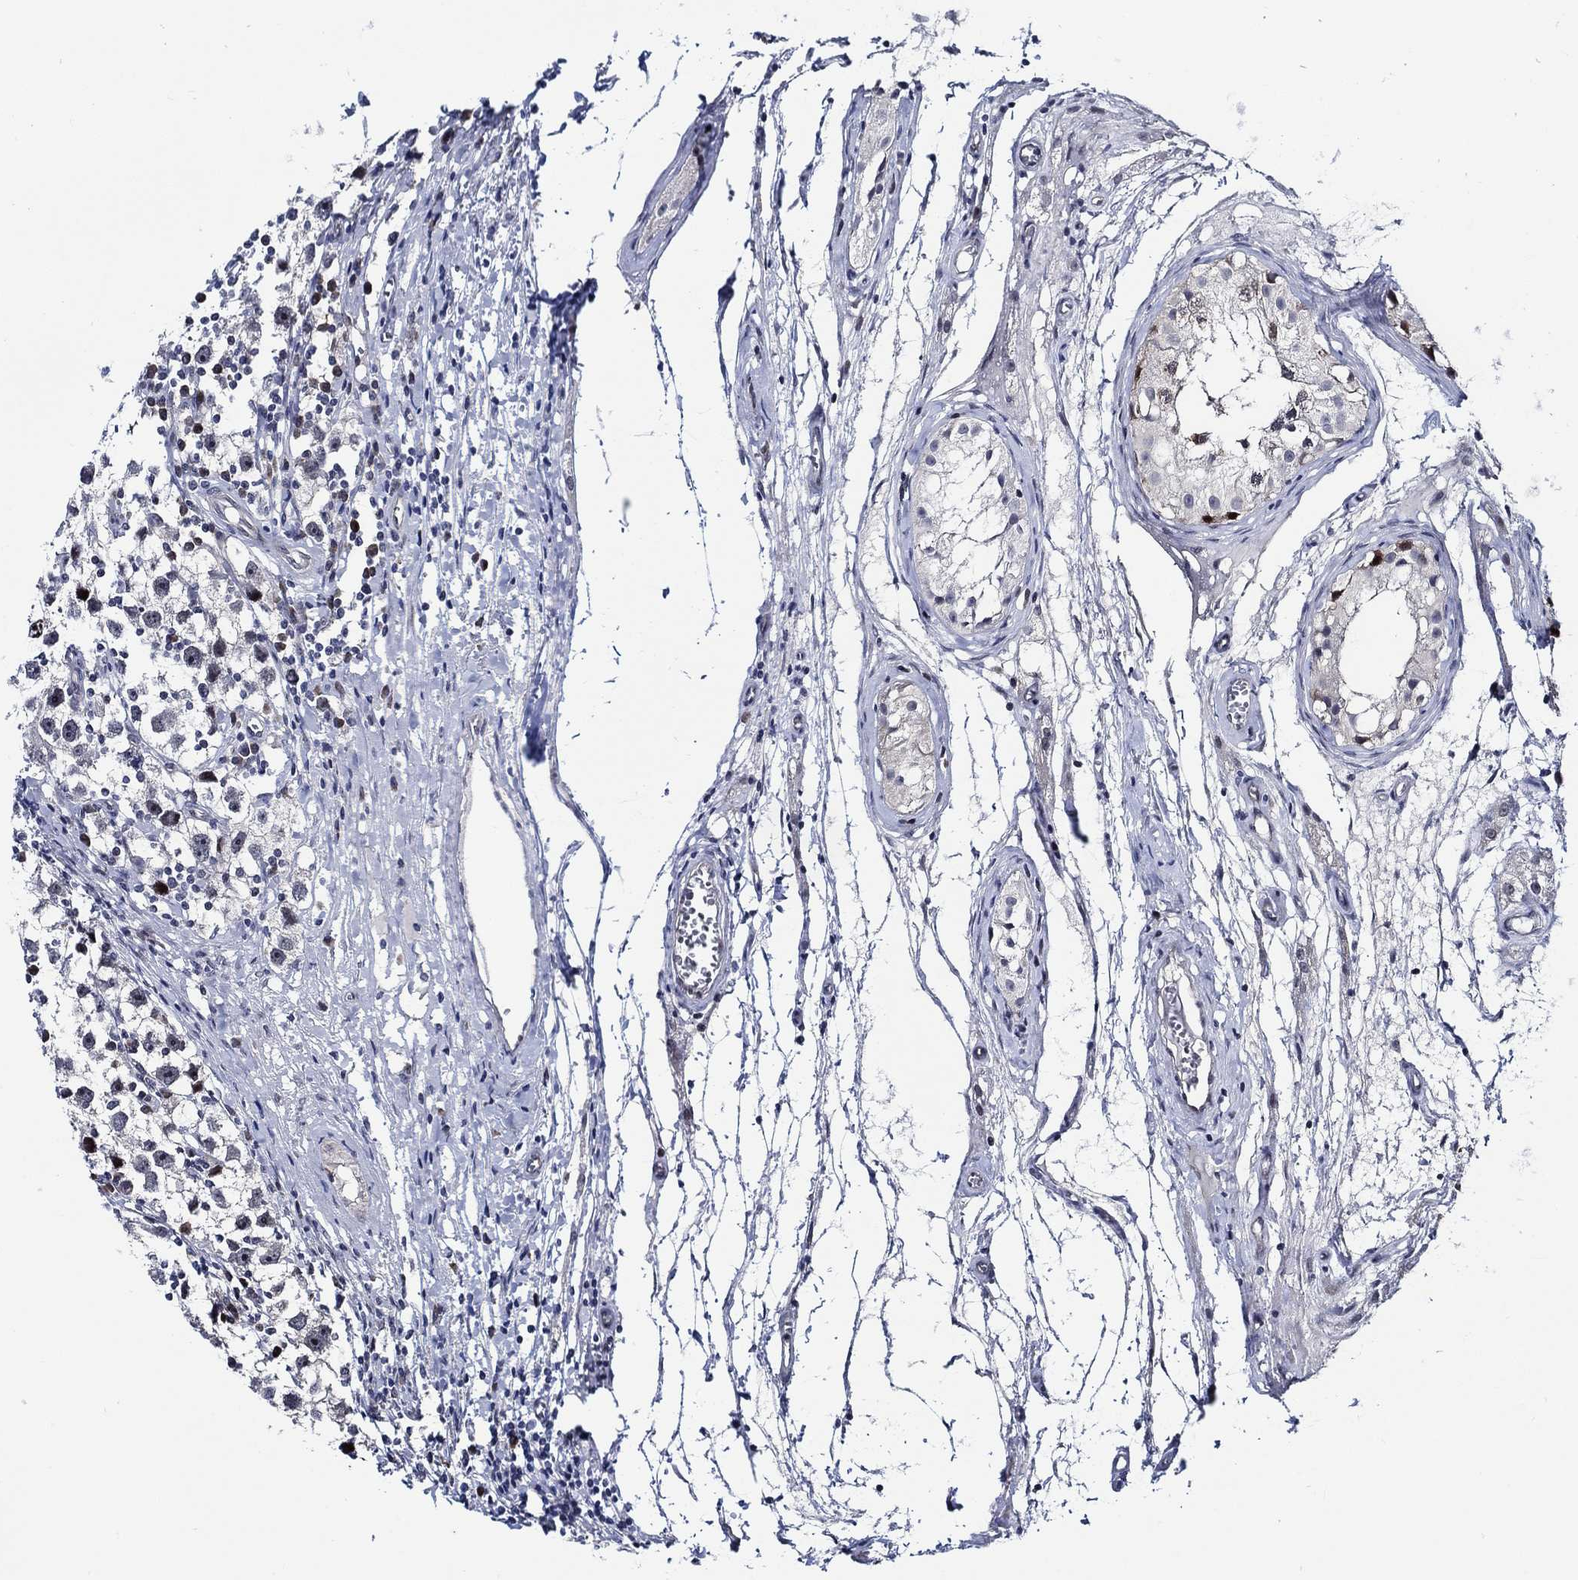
{"staining": {"intensity": "negative", "quantity": "none", "location": "none"}, "tissue": "testis cancer", "cell_type": "Tumor cells", "image_type": "cancer", "snomed": [{"axis": "morphology", "description": "Seminoma, NOS"}, {"axis": "topography", "description": "Testis"}], "caption": "High magnification brightfield microscopy of testis cancer (seminoma) stained with DAB (brown) and counterstained with hematoxylin (blue): tumor cells show no significant expression.", "gene": "C8orf48", "patient": {"sex": "male", "age": 30}}